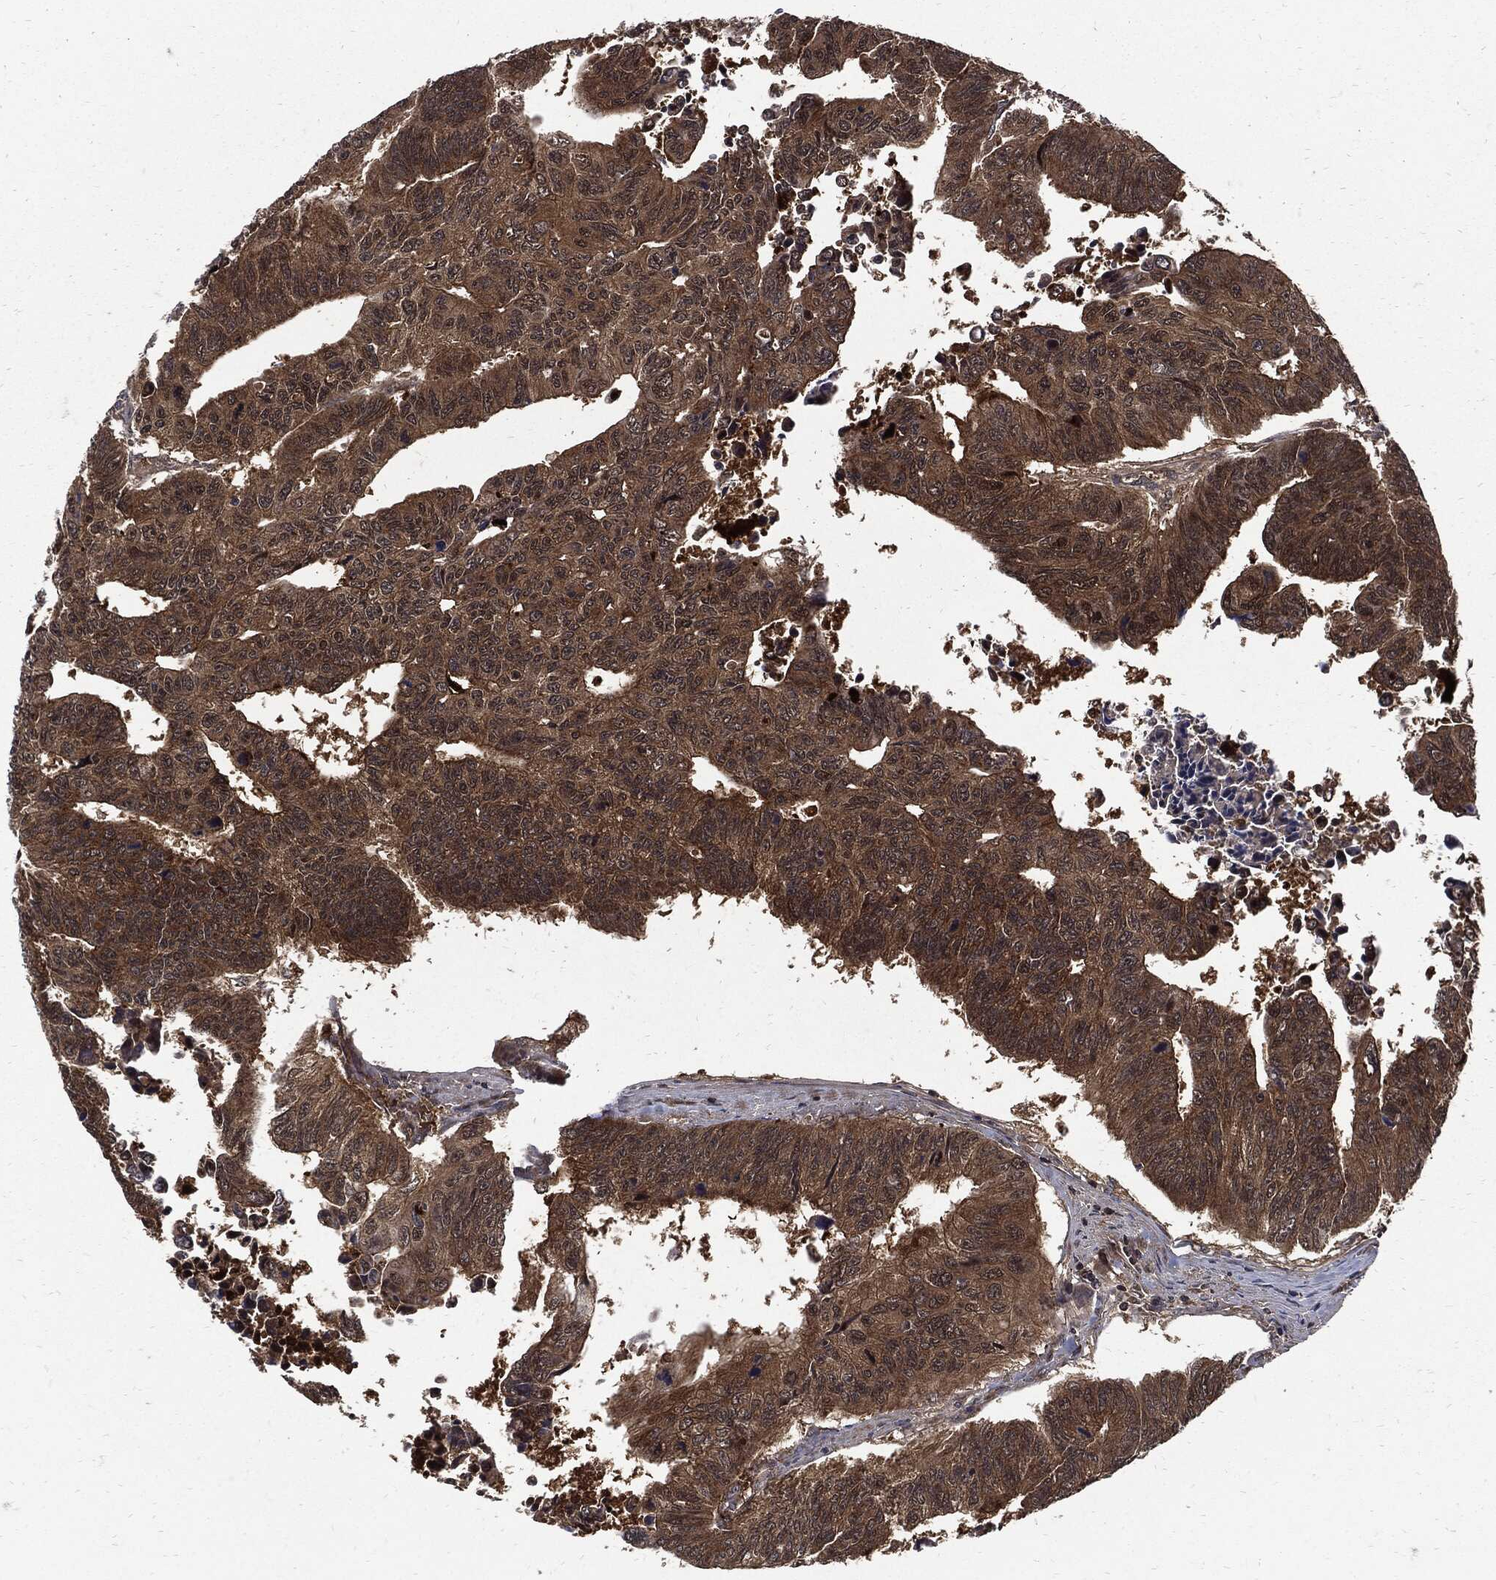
{"staining": {"intensity": "moderate", "quantity": ">75%", "location": "cytoplasmic/membranous"}, "tissue": "colorectal cancer", "cell_type": "Tumor cells", "image_type": "cancer", "snomed": [{"axis": "morphology", "description": "Adenocarcinoma, NOS"}, {"axis": "topography", "description": "Rectum"}], "caption": "Human colorectal cancer (adenocarcinoma) stained for a protein (brown) demonstrates moderate cytoplasmic/membranous positive positivity in about >75% of tumor cells.", "gene": "CLU", "patient": {"sex": "female", "age": 85}}